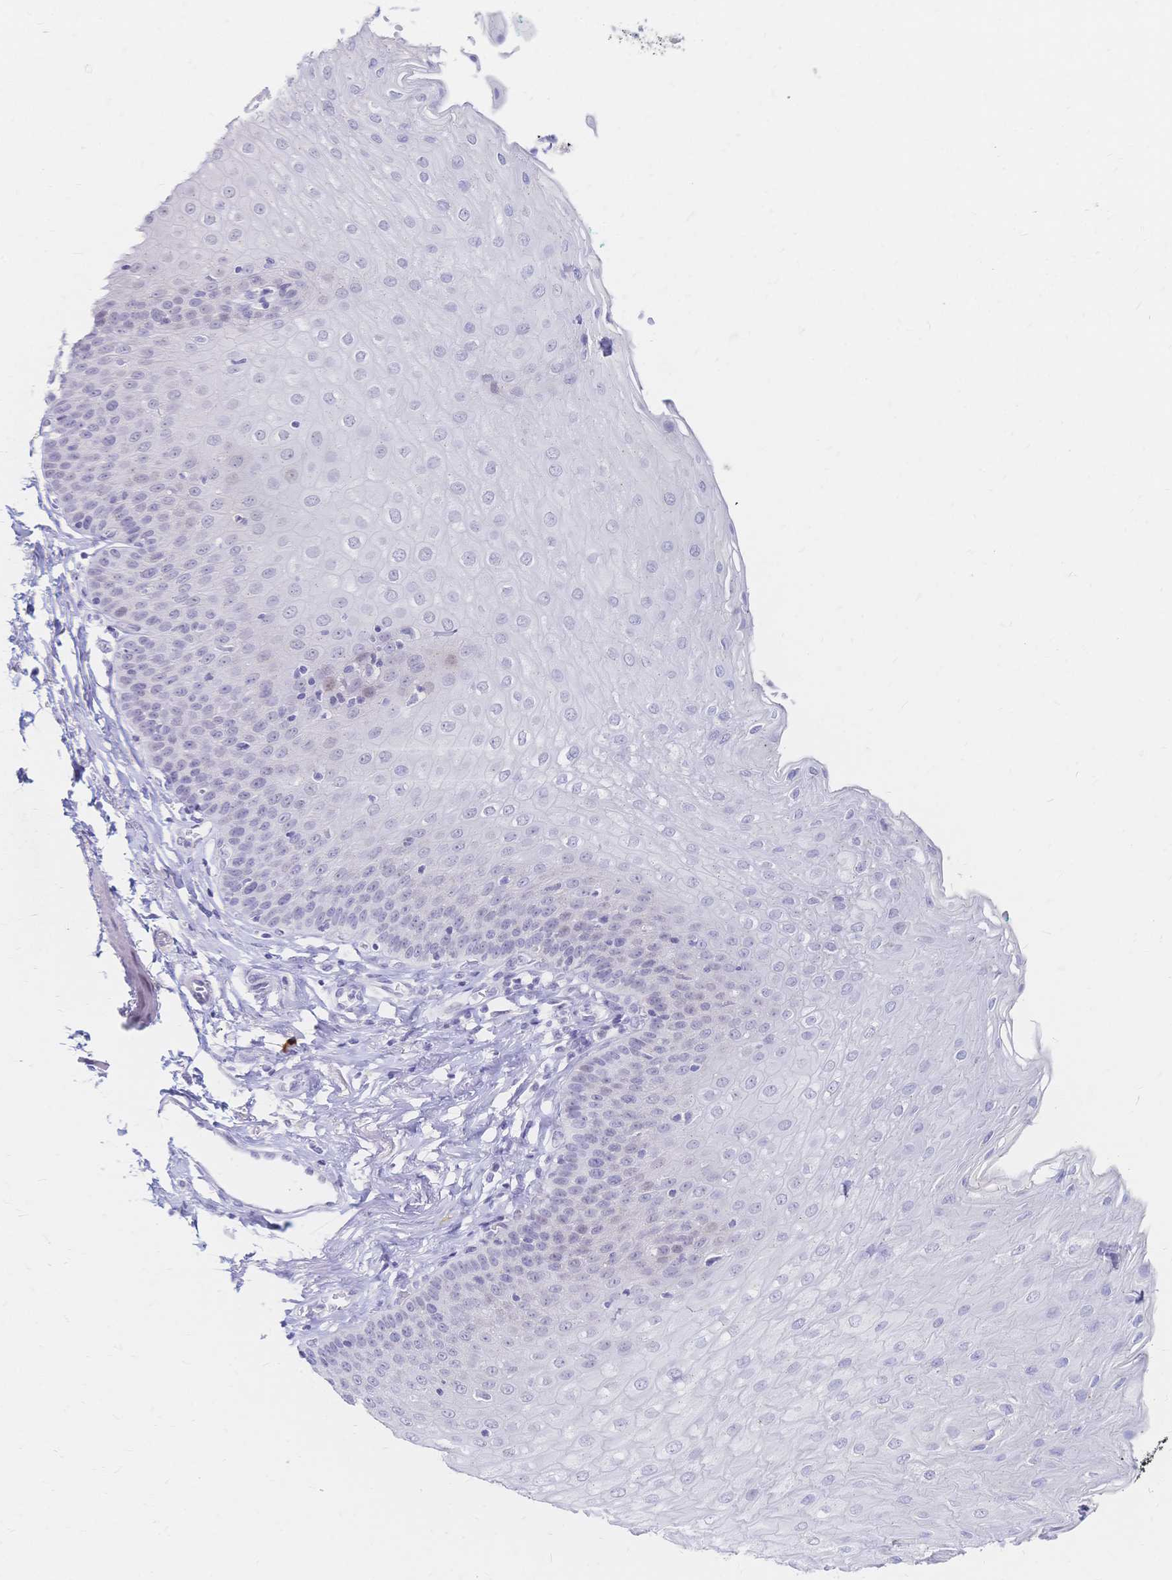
{"staining": {"intensity": "negative", "quantity": "none", "location": "none"}, "tissue": "esophagus", "cell_type": "Squamous epithelial cells", "image_type": "normal", "snomed": [{"axis": "morphology", "description": "Normal tissue, NOS"}, {"axis": "topography", "description": "Esophagus"}], "caption": "Immunohistochemistry (IHC) photomicrograph of normal esophagus: human esophagus stained with DAB (3,3'-diaminobenzidine) displays no significant protein expression in squamous epithelial cells.", "gene": "PSORS1C2", "patient": {"sex": "female", "age": 81}}